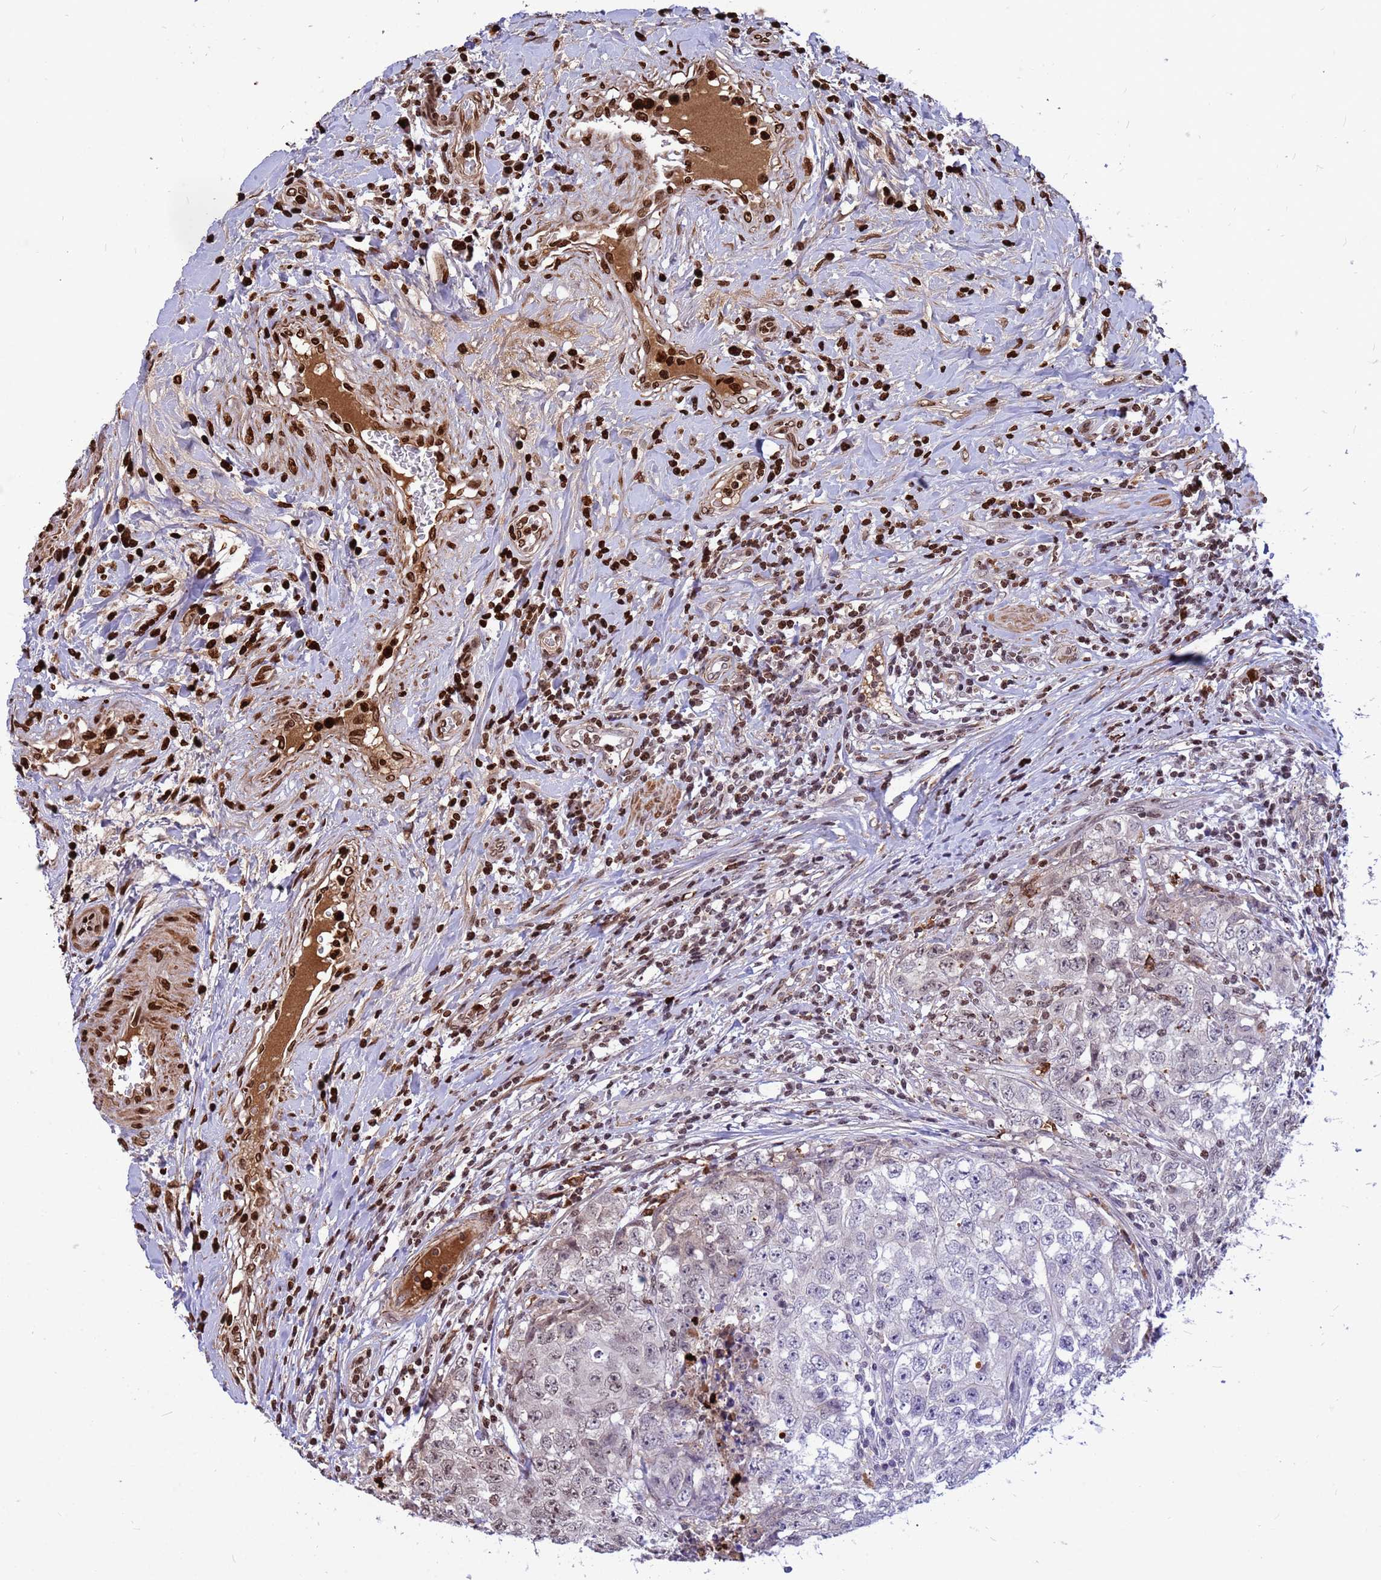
{"staining": {"intensity": "weak", "quantity": "<25%", "location": "nuclear"}, "tissue": "testis cancer", "cell_type": "Tumor cells", "image_type": "cancer", "snomed": [{"axis": "morphology", "description": "Seminoma, NOS"}, {"axis": "morphology", "description": "Carcinoma, Embryonal, NOS"}, {"axis": "topography", "description": "Testis"}], "caption": "Tumor cells are negative for protein expression in human seminoma (testis).", "gene": "ORM1", "patient": {"sex": "male", "age": 43}}